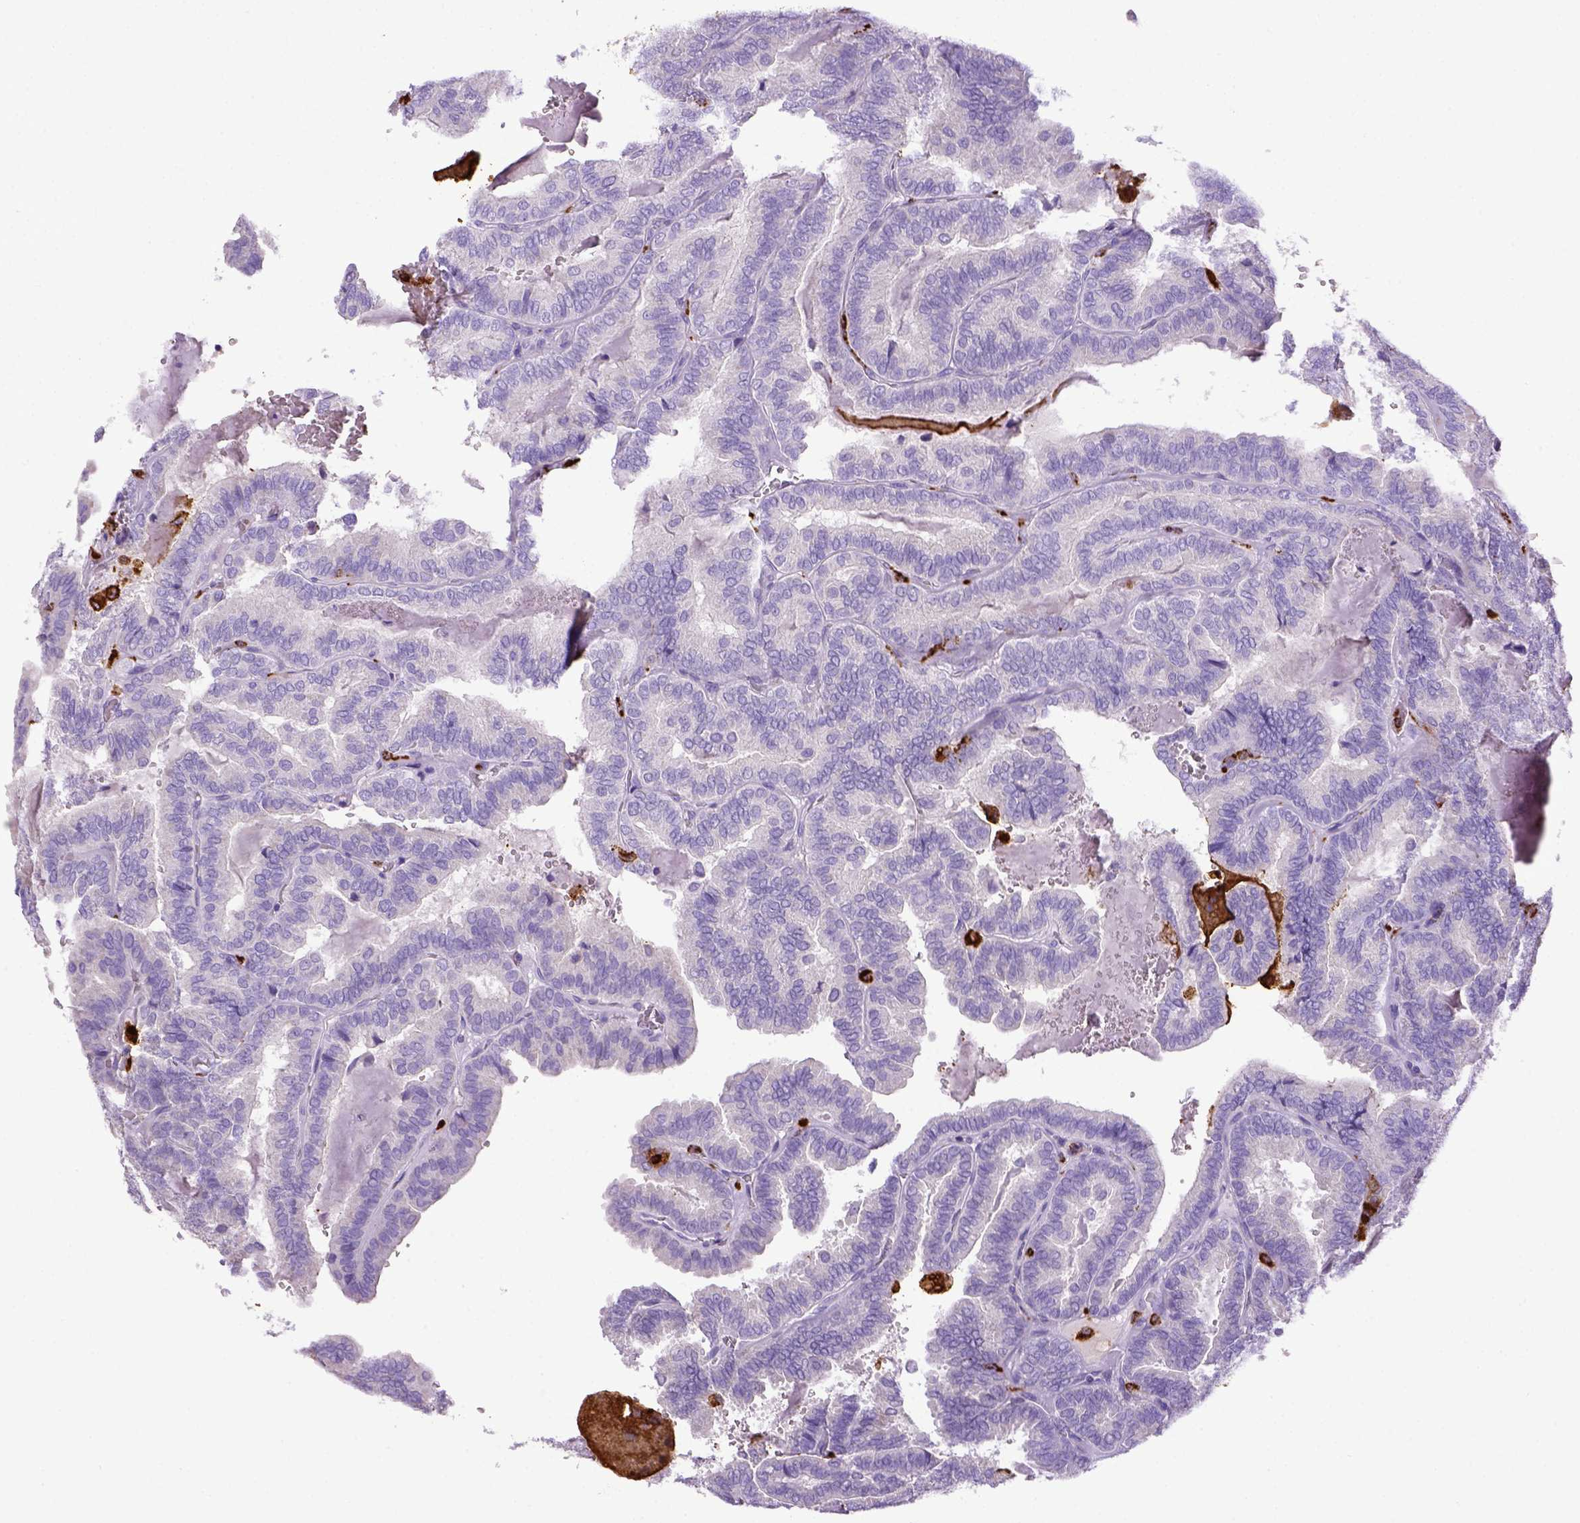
{"staining": {"intensity": "negative", "quantity": "none", "location": "none"}, "tissue": "thyroid cancer", "cell_type": "Tumor cells", "image_type": "cancer", "snomed": [{"axis": "morphology", "description": "Papillary adenocarcinoma, NOS"}, {"axis": "topography", "description": "Thyroid gland"}], "caption": "Immunohistochemistry of human thyroid papillary adenocarcinoma demonstrates no positivity in tumor cells.", "gene": "CD68", "patient": {"sex": "female", "age": 75}}